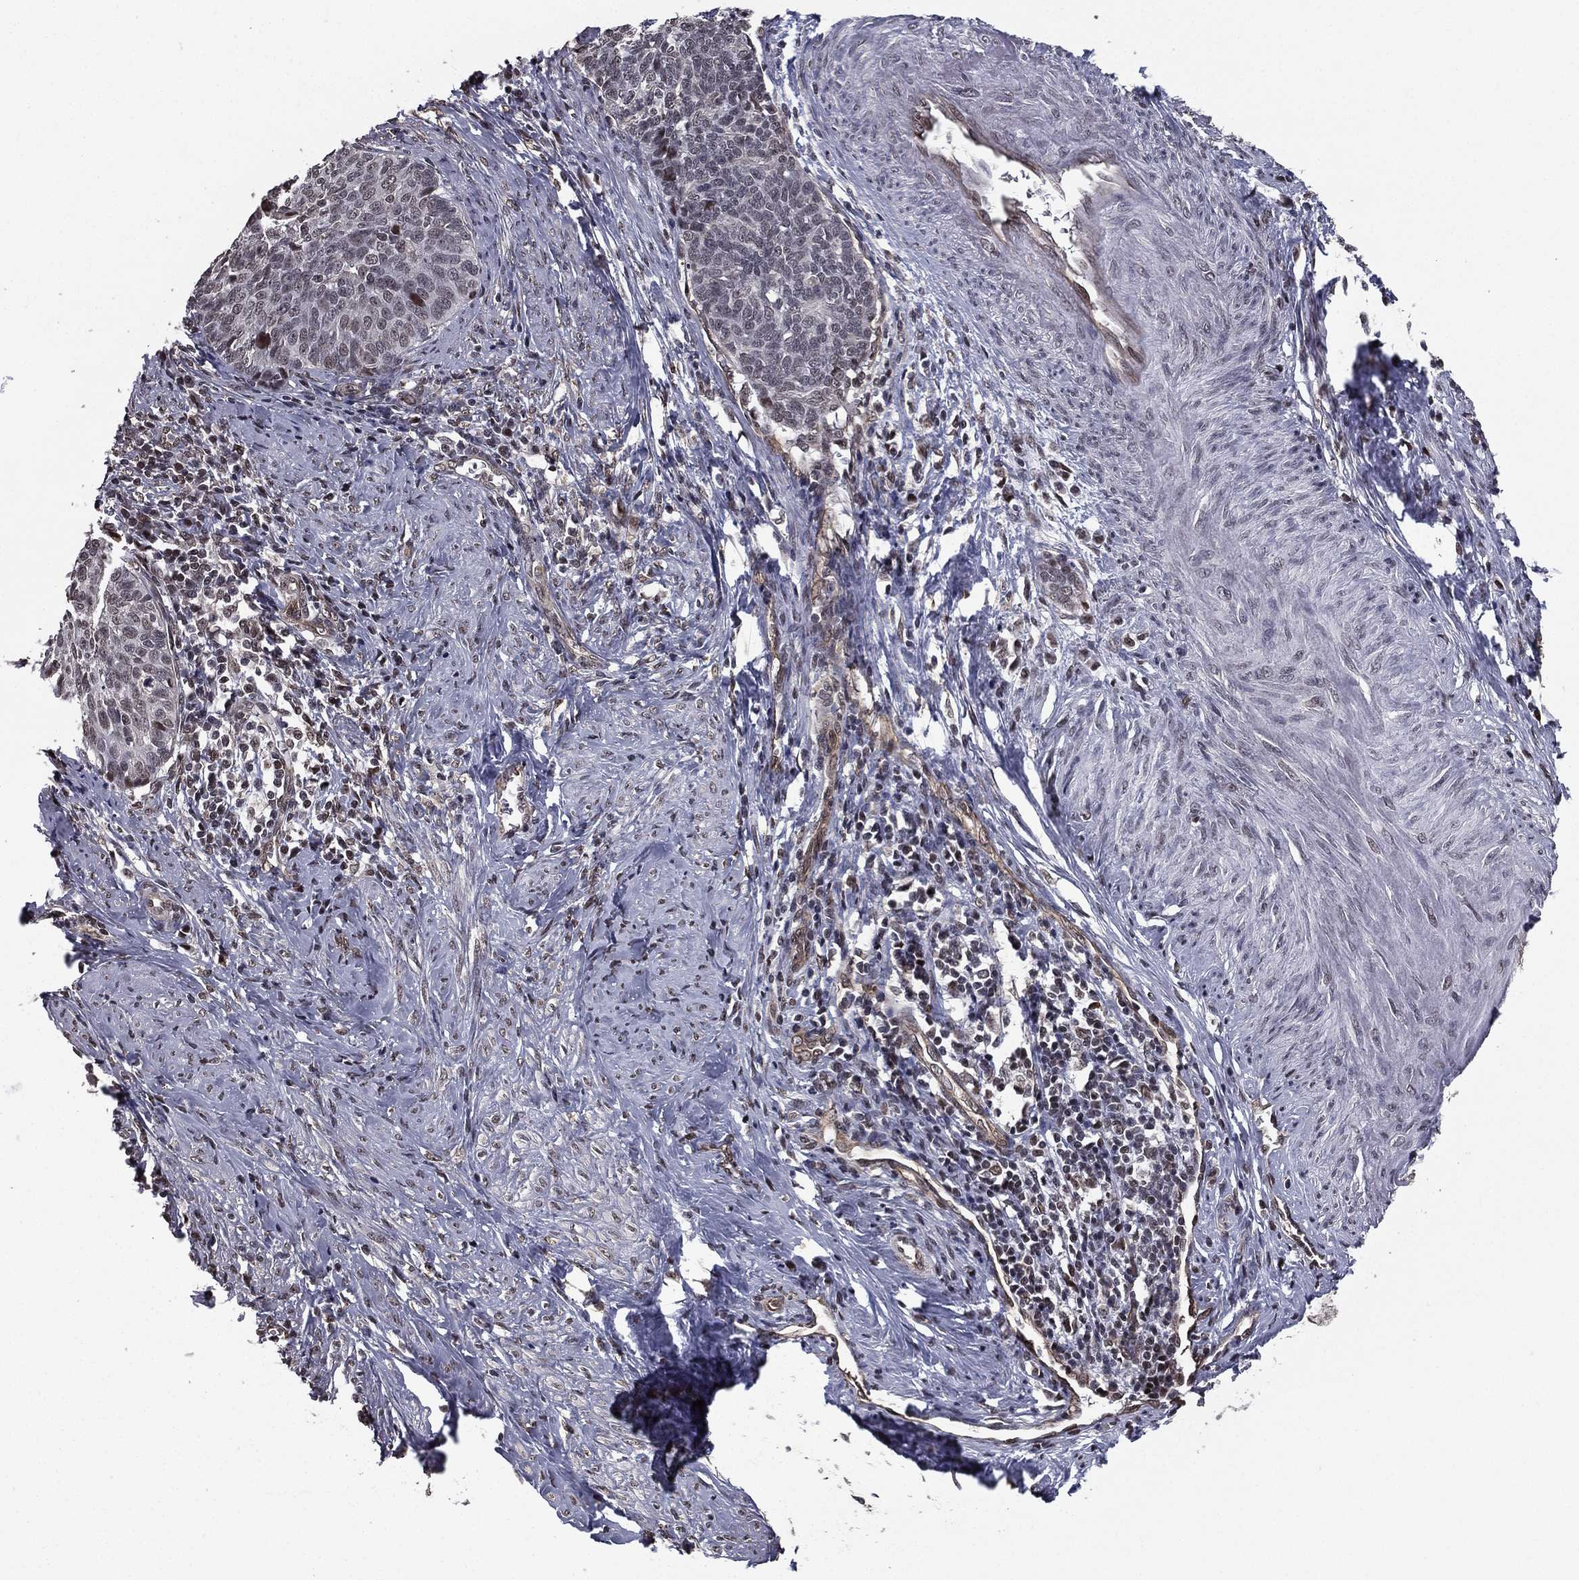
{"staining": {"intensity": "negative", "quantity": "none", "location": "none"}, "tissue": "cervical cancer", "cell_type": "Tumor cells", "image_type": "cancer", "snomed": [{"axis": "morphology", "description": "Normal tissue, NOS"}, {"axis": "morphology", "description": "Squamous cell carcinoma, NOS"}, {"axis": "topography", "description": "Cervix"}], "caption": "High power microscopy micrograph of an immunohistochemistry micrograph of cervical cancer (squamous cell carcinoma), revealing no significant expression in tumor cells. (Stains: DAB (3,3'-diaminobenzidine) IHC with hematoxylin counter stain, Microscopy: brightfield microscopy at high magnification).", "gene": "RARB", "patient": {"sex": "female", "age": 39}}